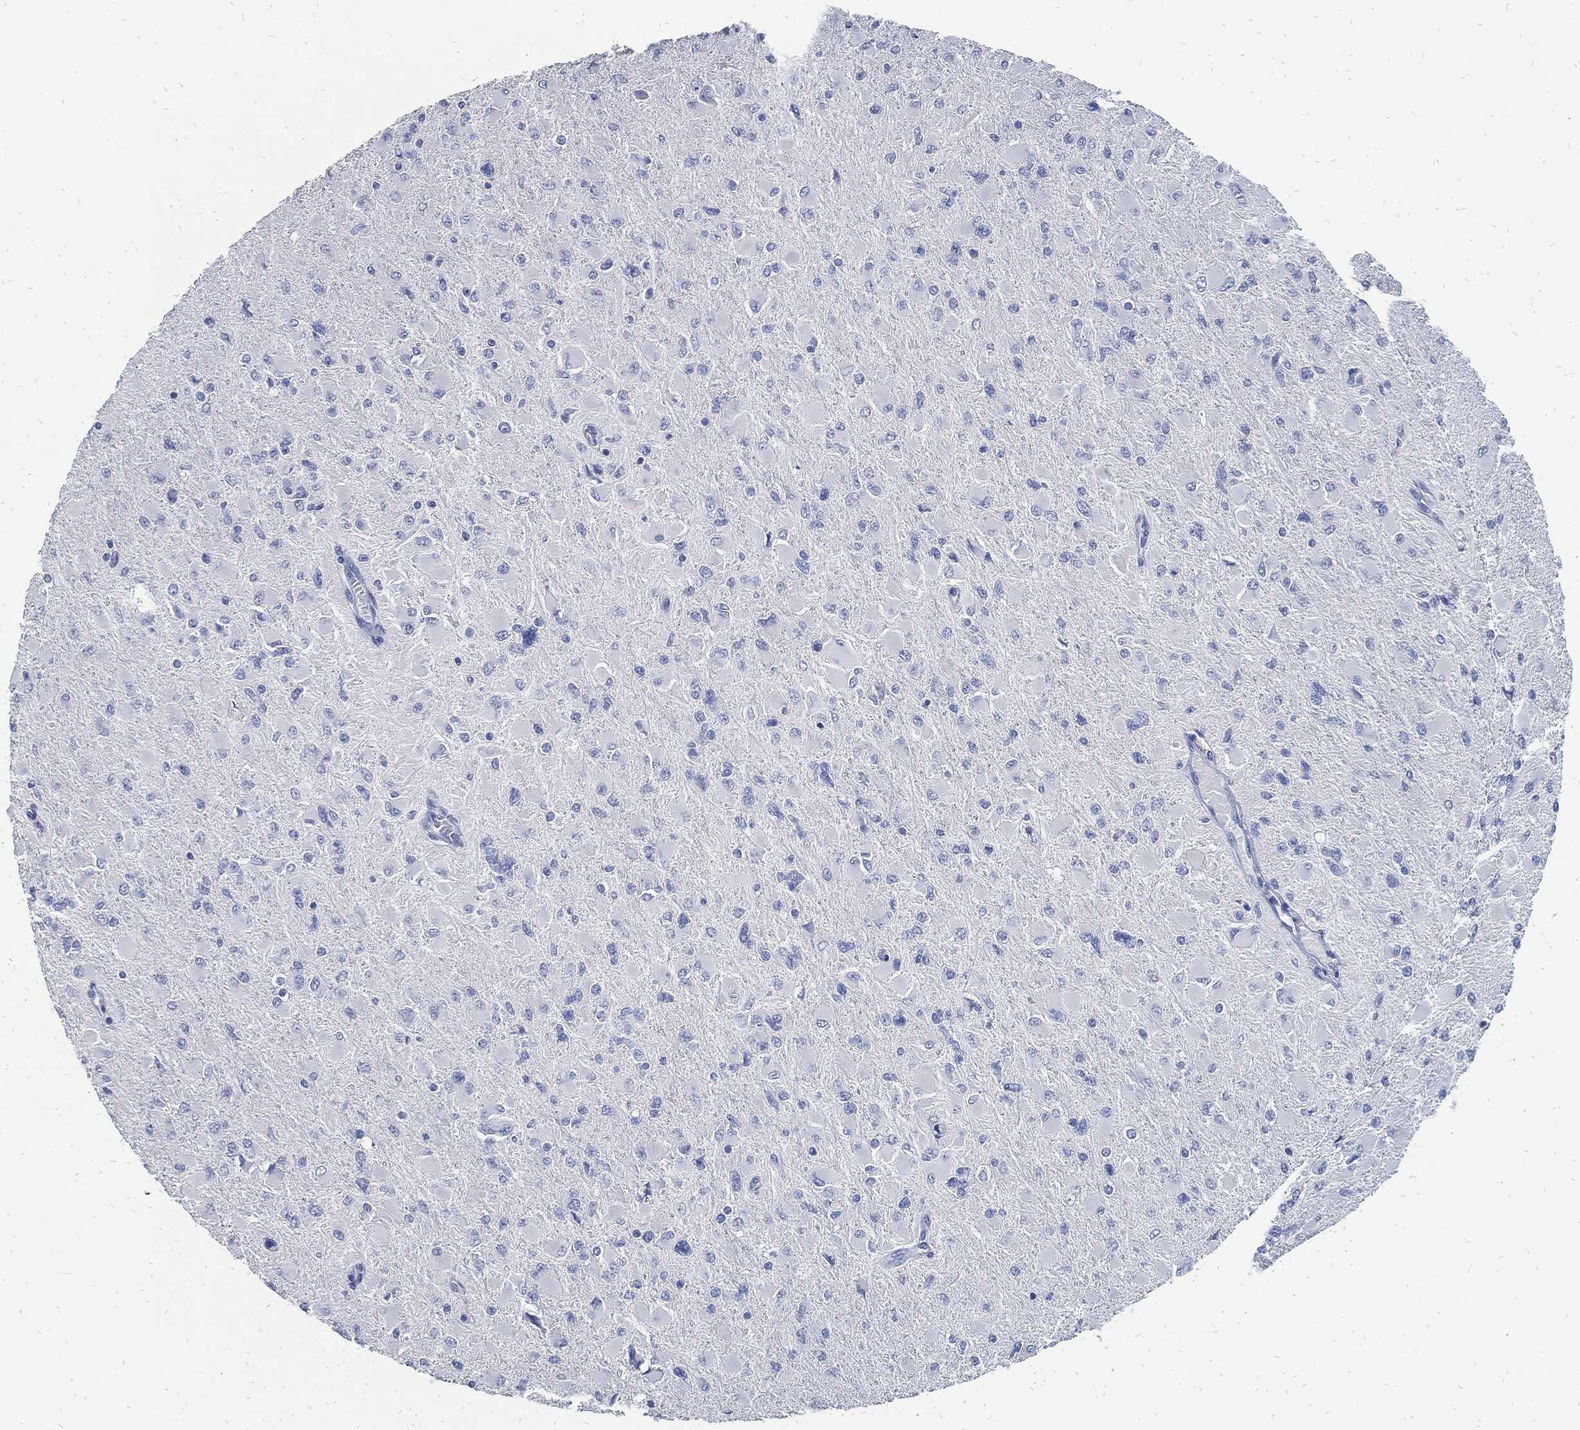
{"staining": {"intensity": "negative", "quantity": "none", "location": "none"}, "tissue": "glioma", "cell_type": "Tumor cells", "image_type": "cancer", "snomed": [{"axis": "morphology", "description": "Glioma, malignant, High grade"}, {"axis": "topography", "description": "Cerebral cortex"}], "caption": "Photomicrograph shows no protein positivity in tumor cells of malignant glioma (high-grade) tissue.", "gene": "FABP4", "patient": {"sex": "female", "age": 36}}